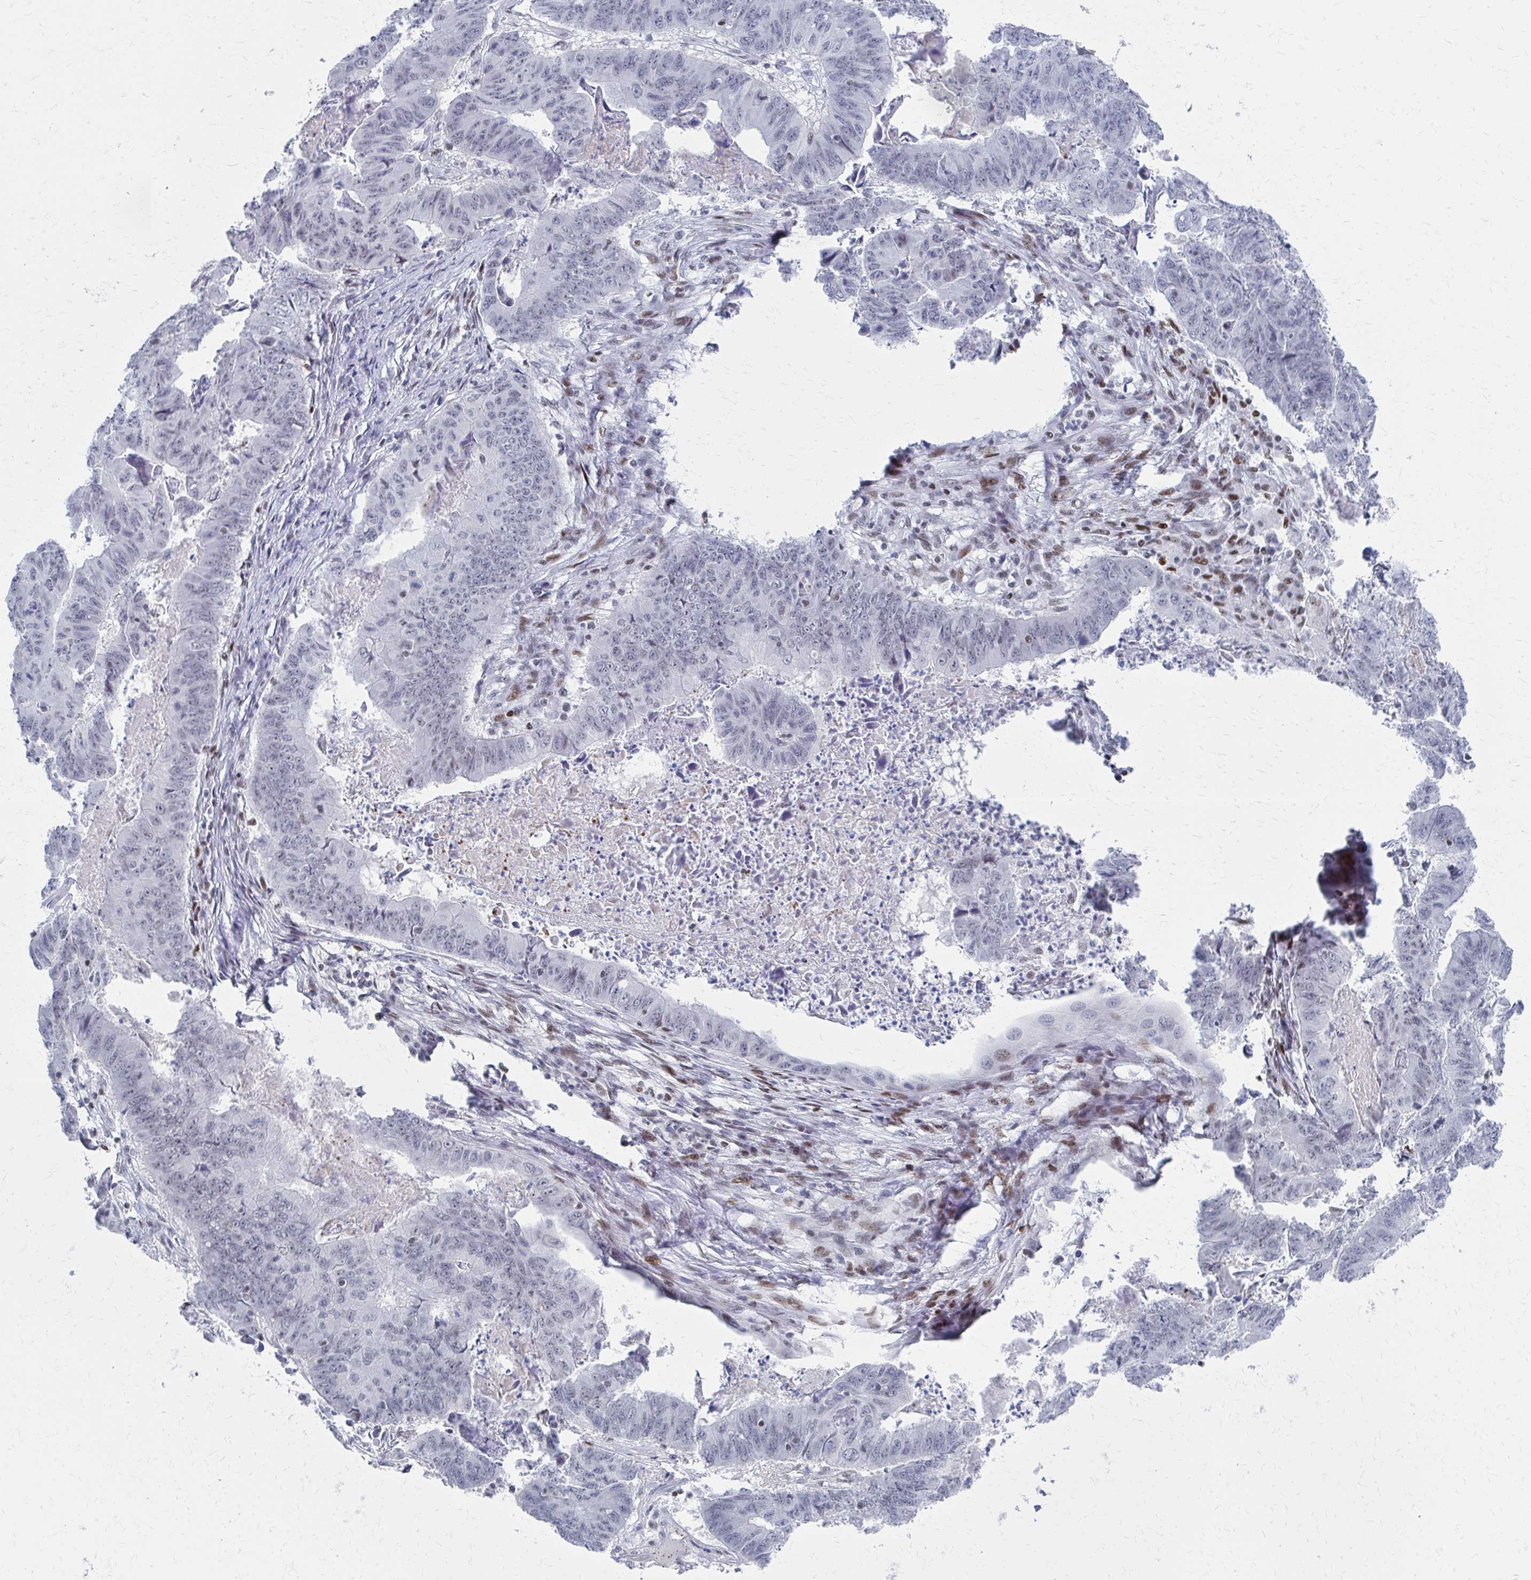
{"staining": {"intensity": "negative", "quantity": "none", "location": "none"}, "tissue": "stomach cancer", "cell_type": "Tumor cells", "image_type": "cancer", "snomed": [{"axis": "morphology", "description": "Adenocarcinoma, NOS"}, {"axis": "topography", "description": "Stomach, lower"}], "caption": "The image exhibits no significant positivity in tumor cells of stomach cancer.", "gene": "CDIN1", "patient": {"sex": "male", "age": 77}}